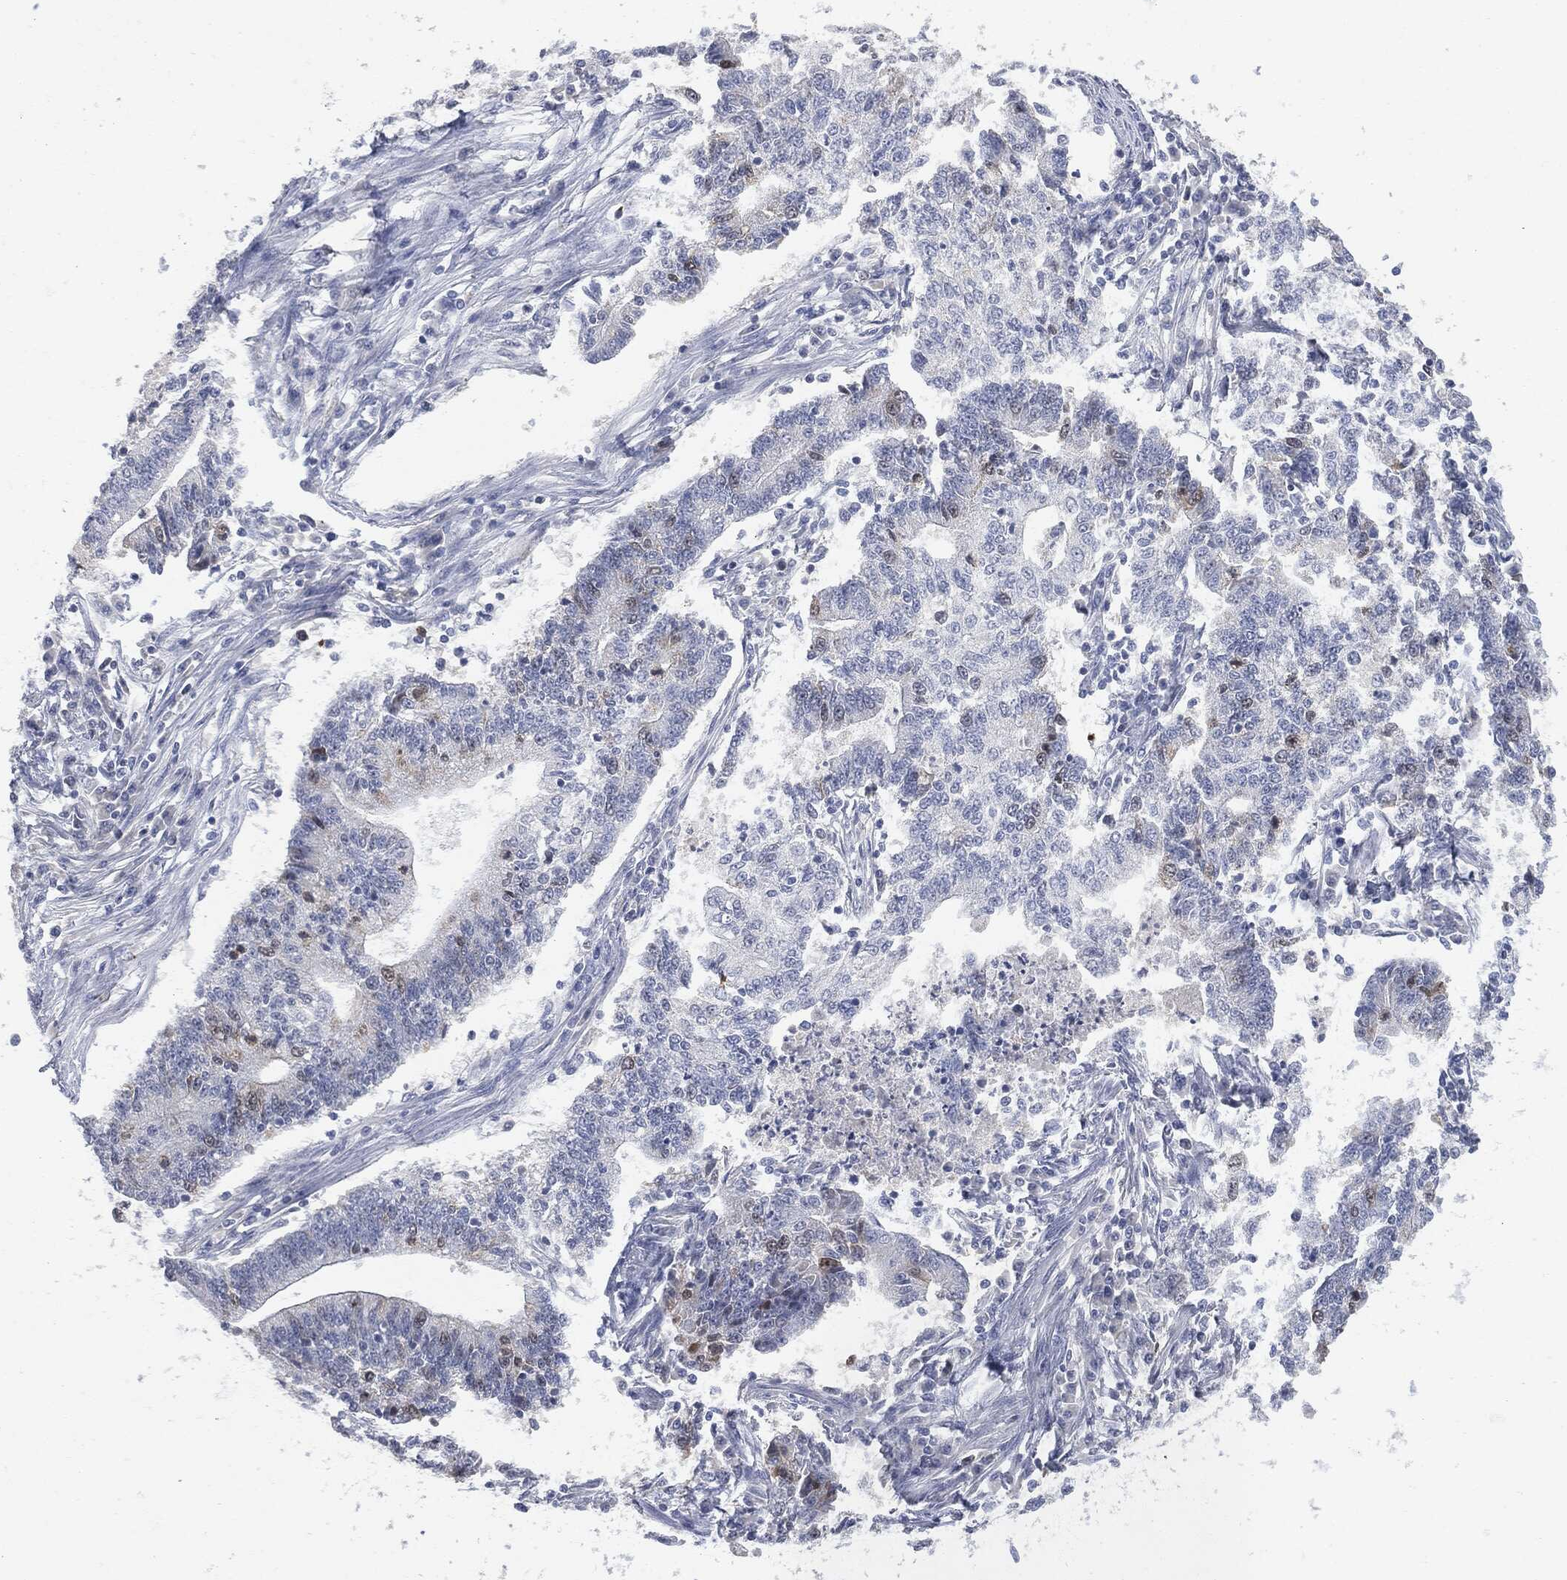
{"staining": {"intensity": "weak", "quantity": "<25%", "location": "cytoplasmic/membranous"}, "tissue": "endometrial cancer", "cell_type": "Tumor cells", "image_type": "cancer", "snomed": [{"axis": "morphology", "description": "Adenocarcinoma, NOS"}, {"axis": "topography", "description": "Uterus"}, {"axis": "topography", "description": "Endometrium"}], "caption": "A histopathology image of human endometrial adenocarcinoma is negative for staining in tumor cells.", "gene": "UBE2C", "patient": {"sex": "female", "age": 54}}